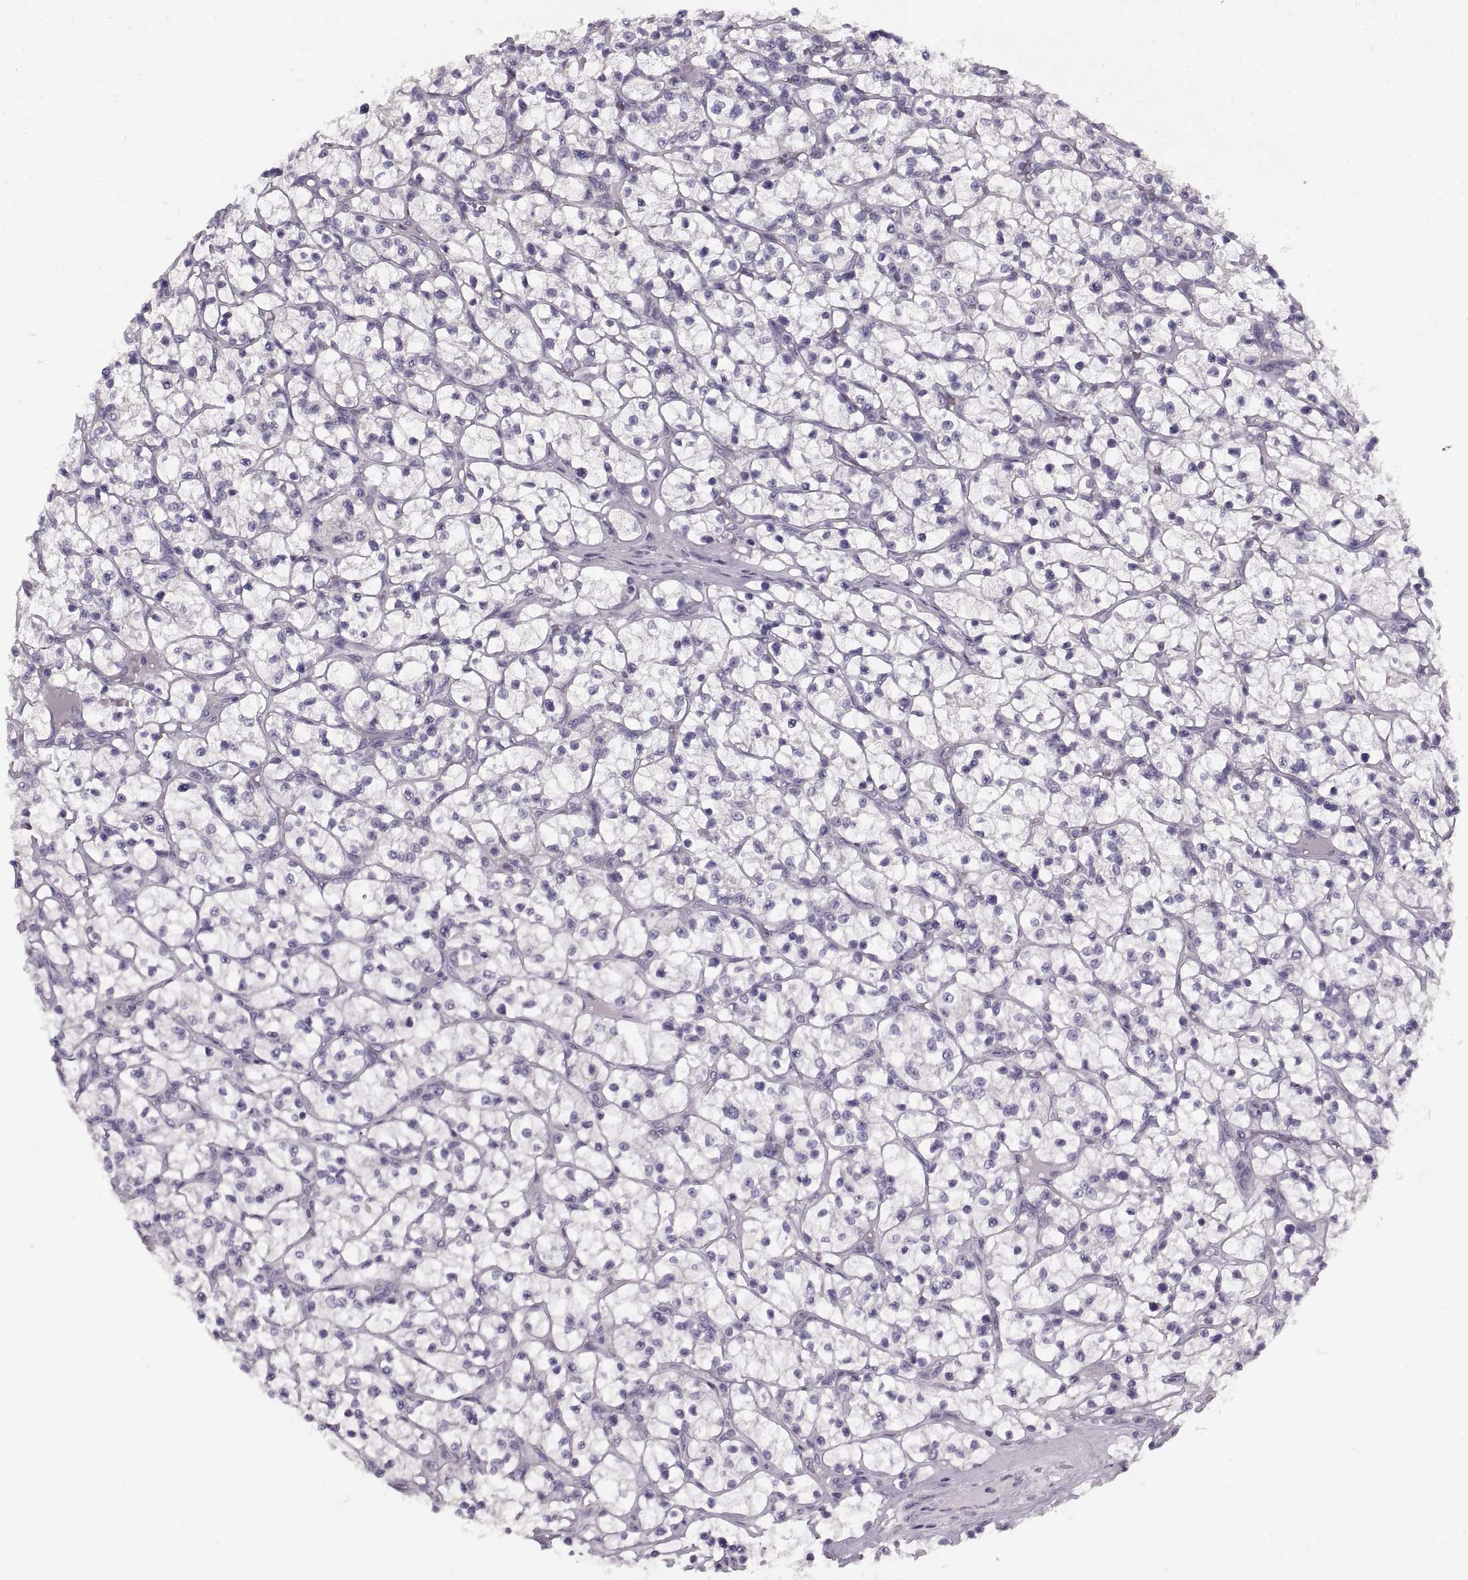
{"staining": {"intensity": "negative", "quantity": "none", "location": "none"}, "tissue": "renal cancer", "cell_type": "Tumor cells", "image_type": "cancer", "snomed": [{"axis": "morphology", "description": "Adenocarcinoma, NOS"}, {"axis": "topography", "description": "Kidney"}], "caption": "Tumor cells show no significant expression in renal cancer (adenocarcinoma).", "gene": "PRSS54", "patient": {"sex": "female", "age": 64}}